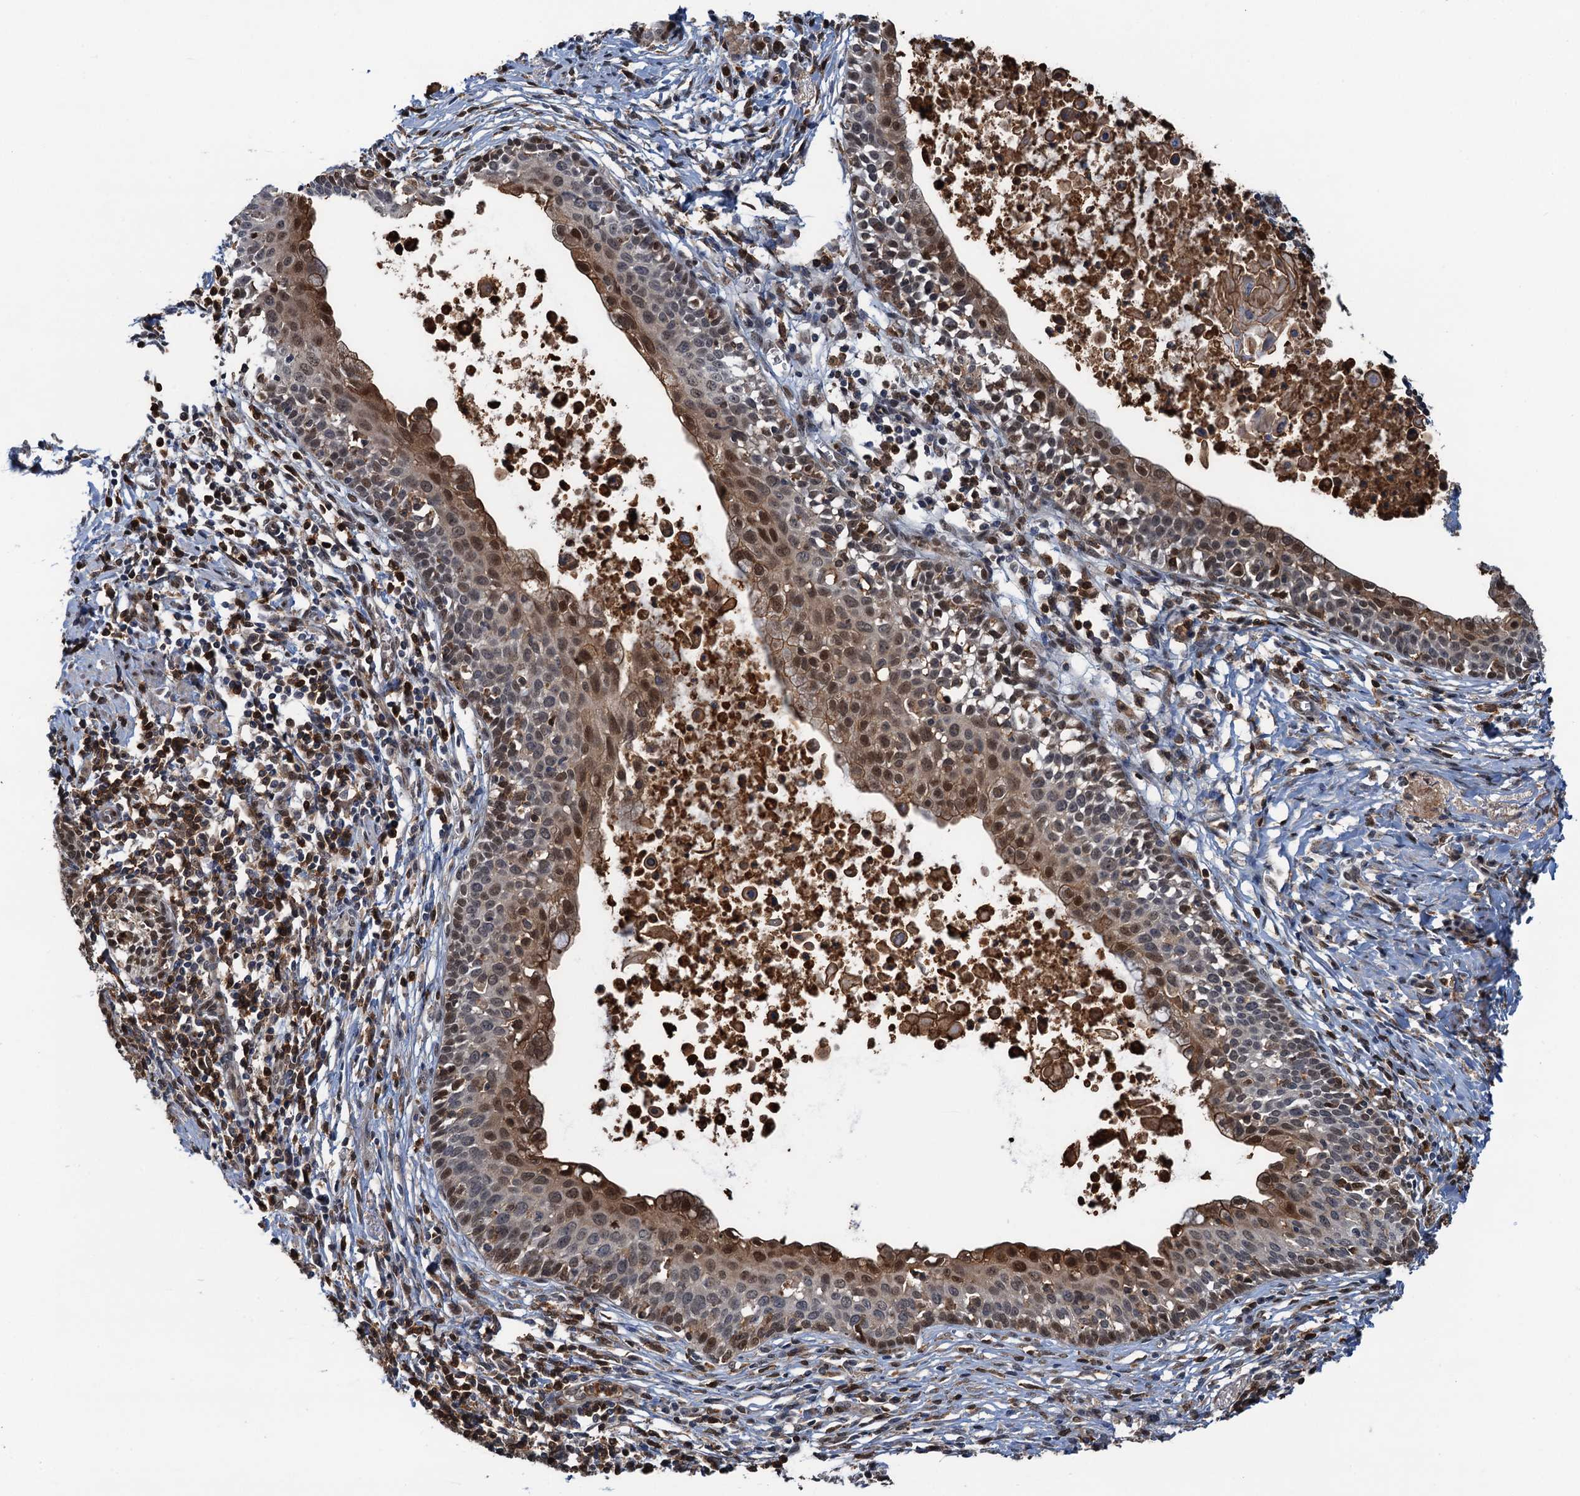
{"staining": {"intensity": "moderate", "quantity": "25%-75%", "location": "cytoplasmic/membranous,nuclear"}, "tissue": "cervical cancer", "cell_type": "Tumor cells", "image_type": "cancer", "snomed": [{"axis": "morphology", "description": "Squamous cell carcinoma, NOS"}, {"axis": "topography", "description": "Cervix"}], "caption": "Tumor cells exhibit medium levels of moderate cytoplasmic/membranous and nuclear expression in approximately 25%-75% of cells in human cervical cancer.", "gene": "ZNF609", "patient": {"sex": "female", "age": 52}}